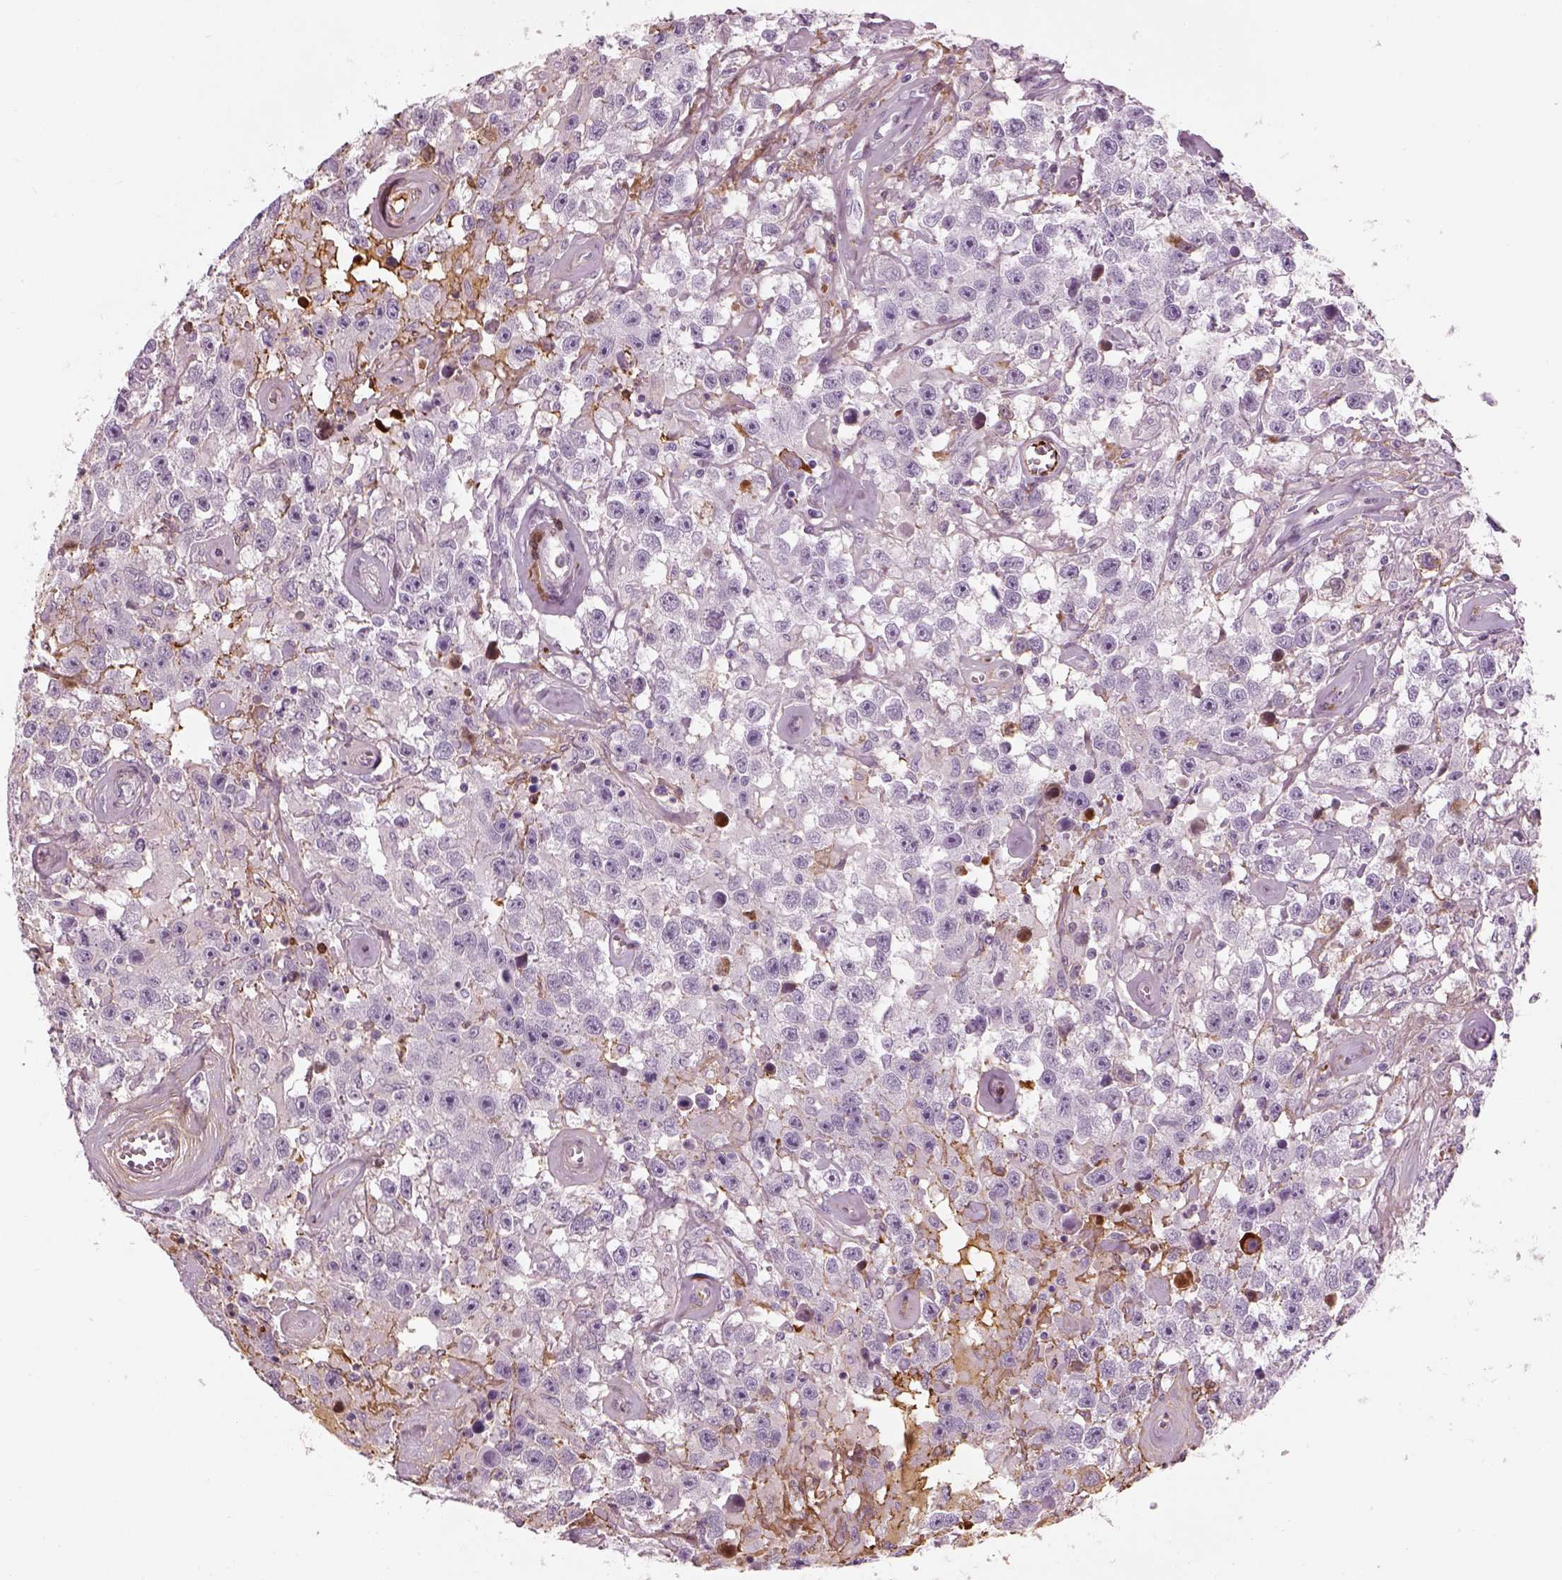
{"staining": {"intensity": "negative", "quantity": "none", "location": "none"}, "tissue": "testis cancer", "cell_type": "Tumor cells", "image_type": "cancer", "snomed": [{"axis": "morphology", "description": "Seminoma, NOS"}, {"axis": "topography", "description": "Testis"}], "caption": "Protein analysis of testis seminoma reveals no significant expression in tumor cells. The staining is performed using DAB brown chromogen with nuclei counter-stained in using hematoxylin.", "gene": "PABPC1L2B", "patient": {"sex": "male", "age": 43}}